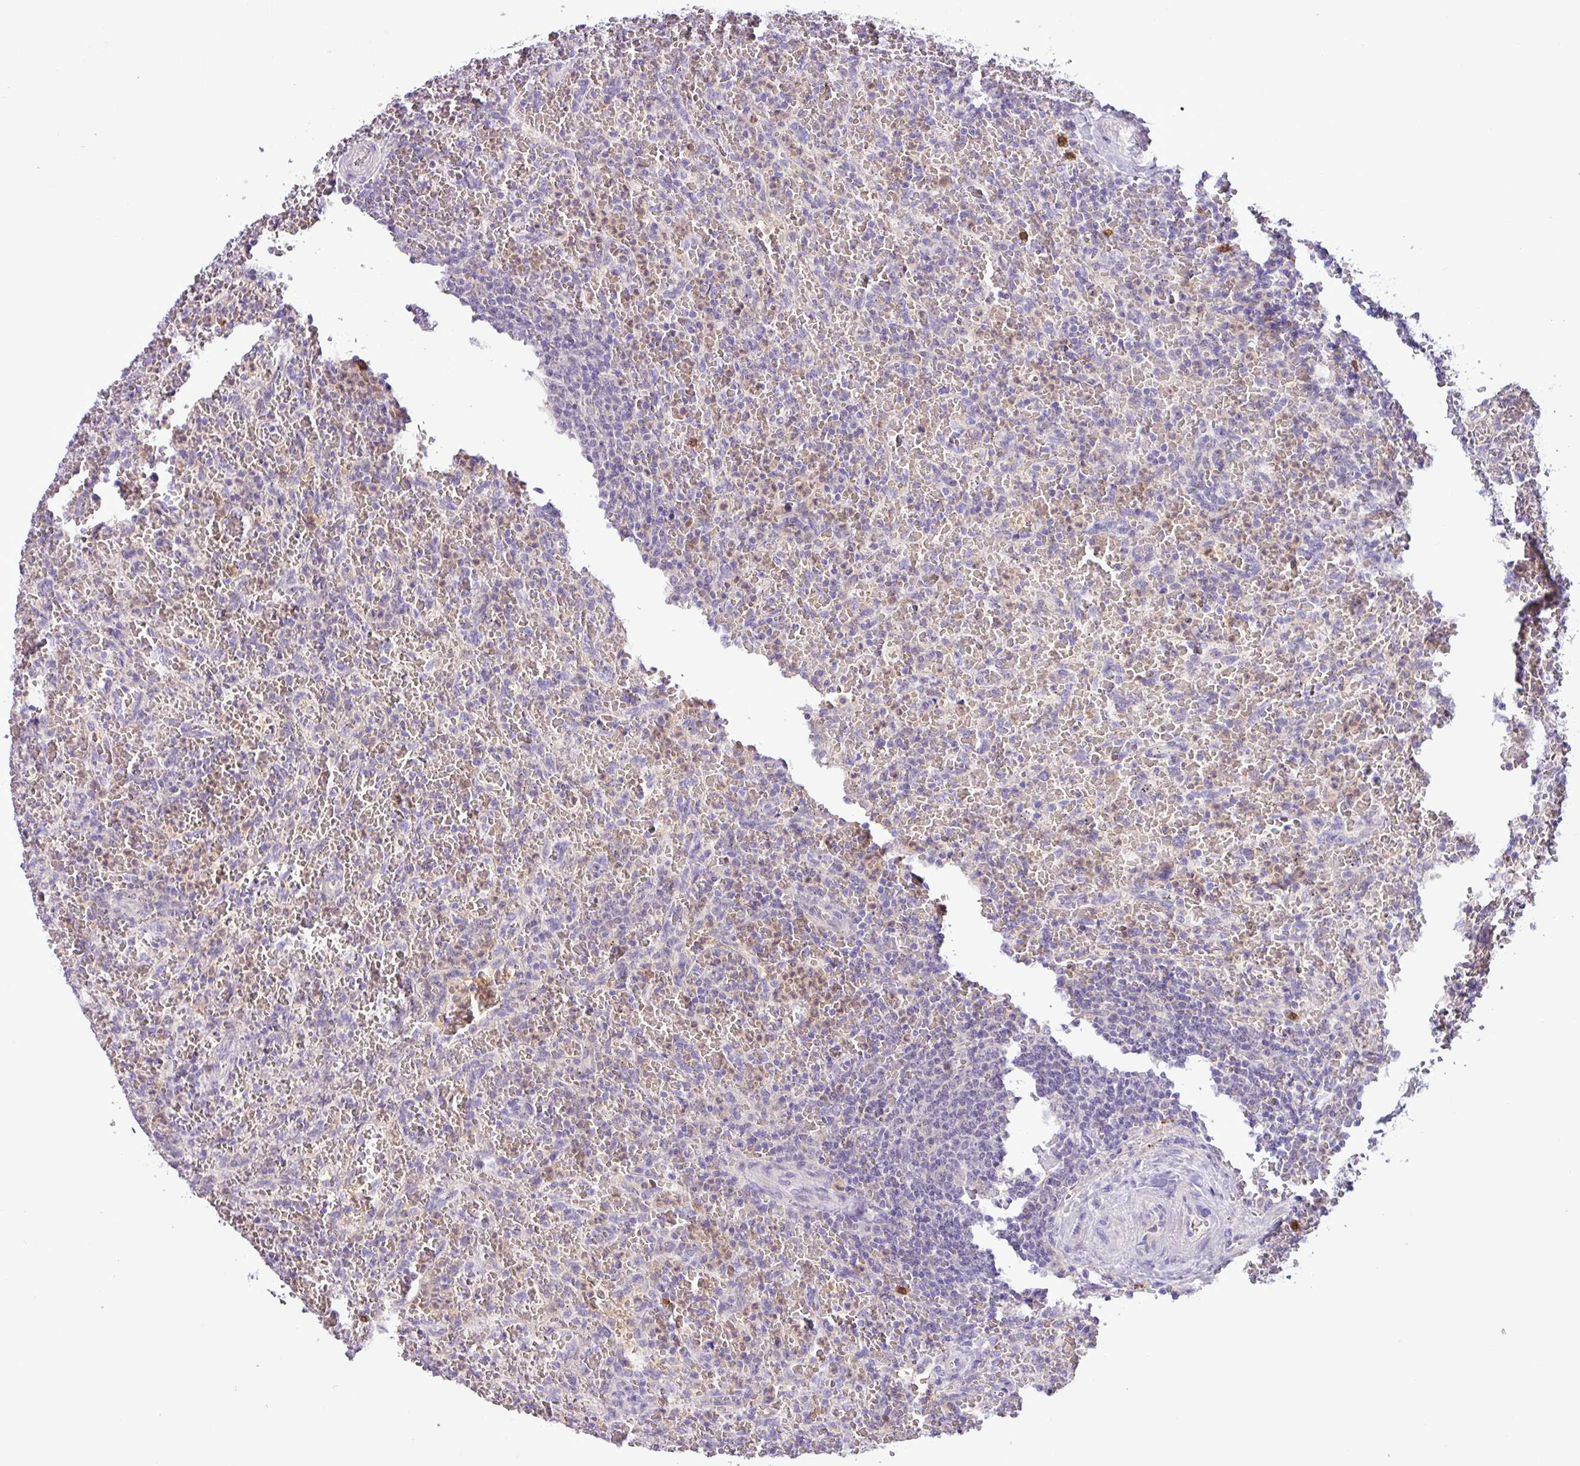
{"staining": {"intensity": "negative", "quantity": "none", "location": "none"}, "tissue": "lymphoma", "cell_type": "Tumor cells", "image_type": "cancer", "snomed": [{"axis": "morphology", "description": "Malignant lymphoma, non-Hodgkin's type, Low grade"}, {"axis": "topography", "description": "Spleen"}], "caption": "There is no significant staining in tumor cells of lymphoma.", "gene": "TONSL", "patient": {"sex": "female", "age": 64}}